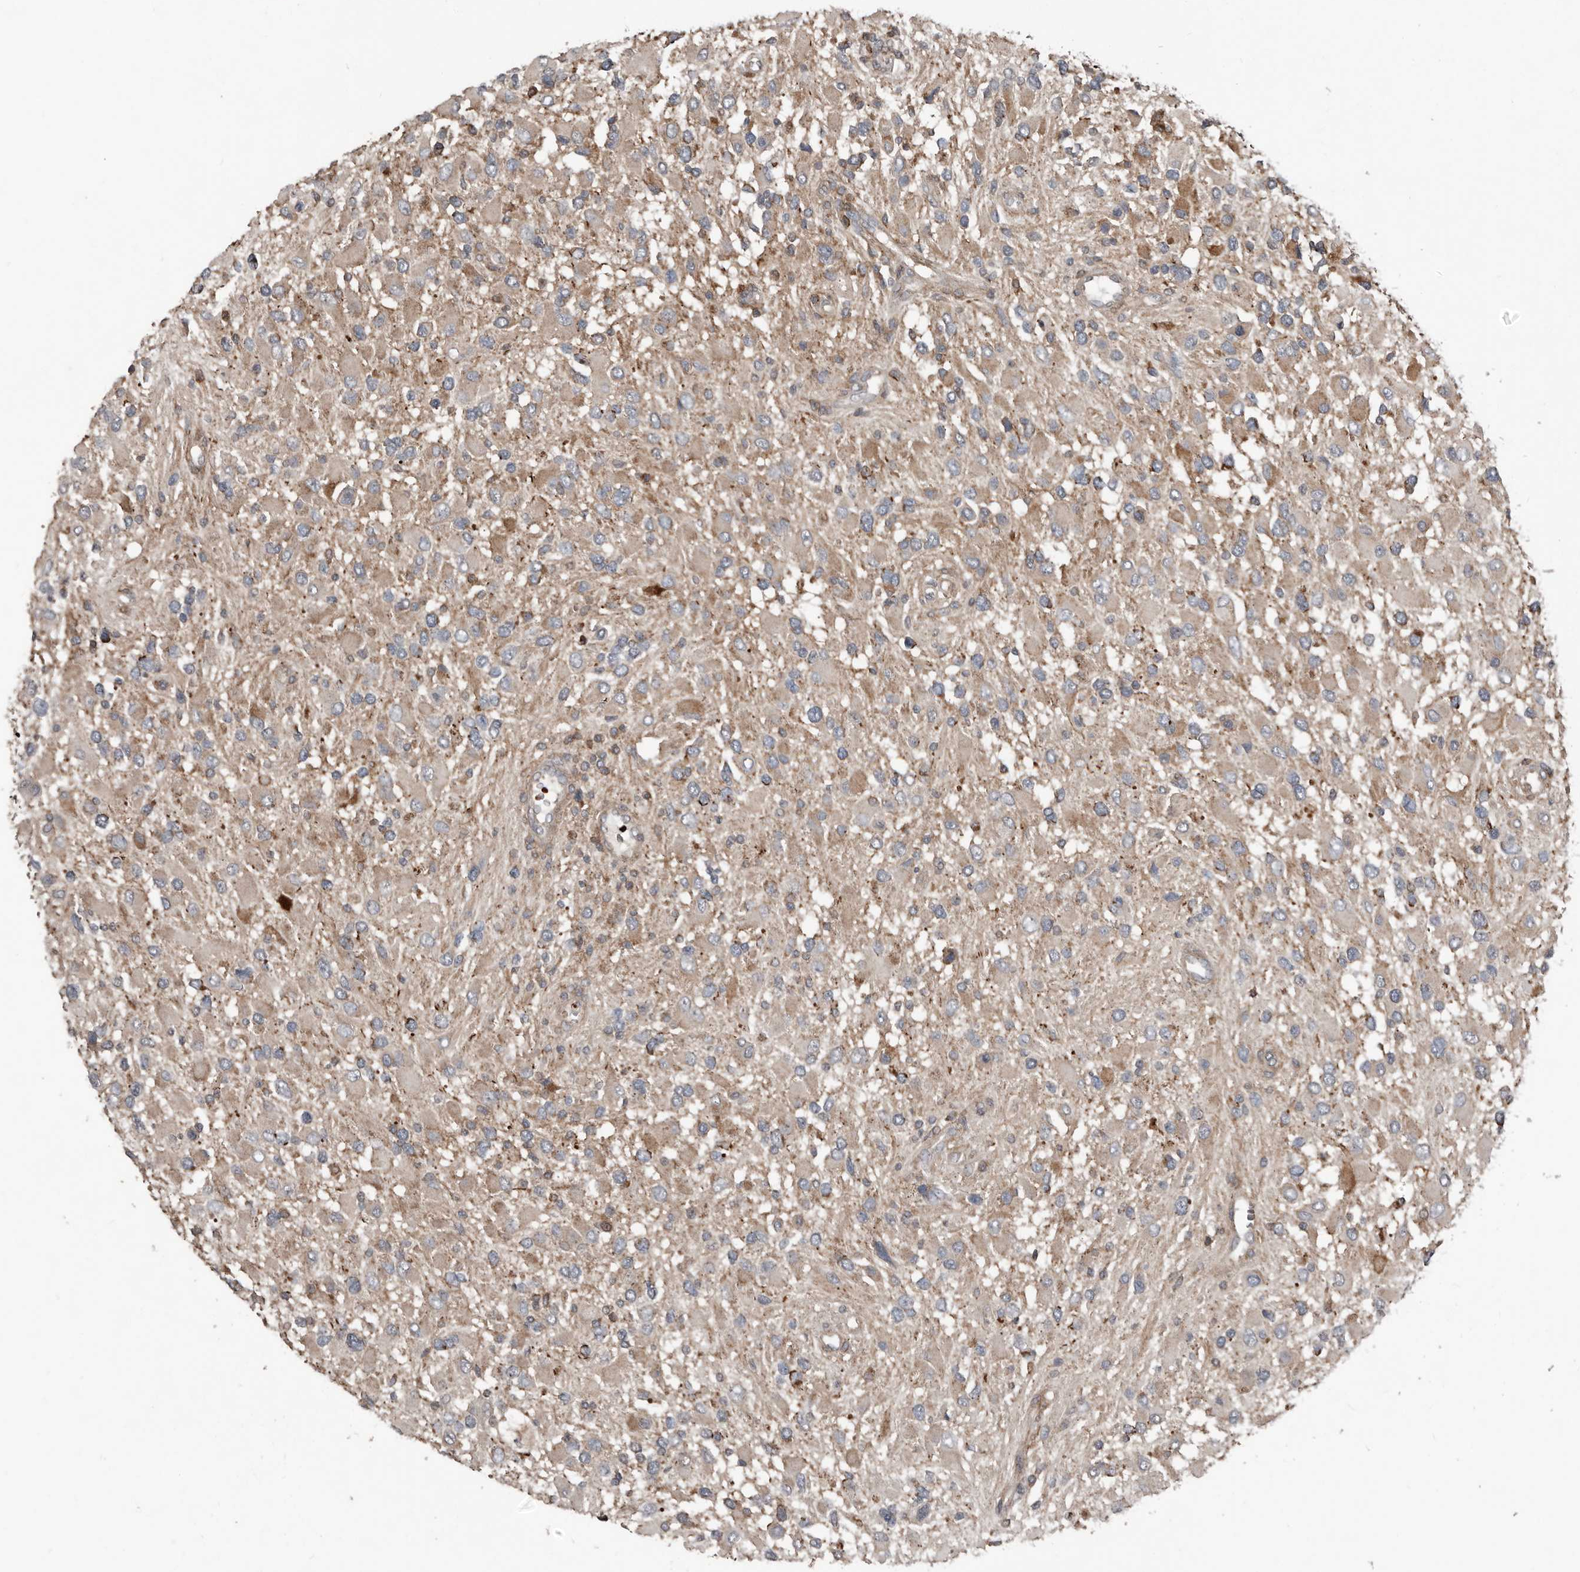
{"staining": {"intensity": "weak", "quantity": "<25%", "location": "cytoplasmic/membranous"}, "tissue": "glioma", "cell_type": "Tumor cells", "image_type": "cancer", "snomed": [{"axis": "morphology", "description": "Glioma, malignant, High grade"}, {"axis": "topography", "description": "Brain"}], "caption": "Protein analysis of high-grade glioma (malignant) displays no significant positivity in tumor cells.", "gene": "FBXO31", "patient": {"sex": "male", "age": 53}}